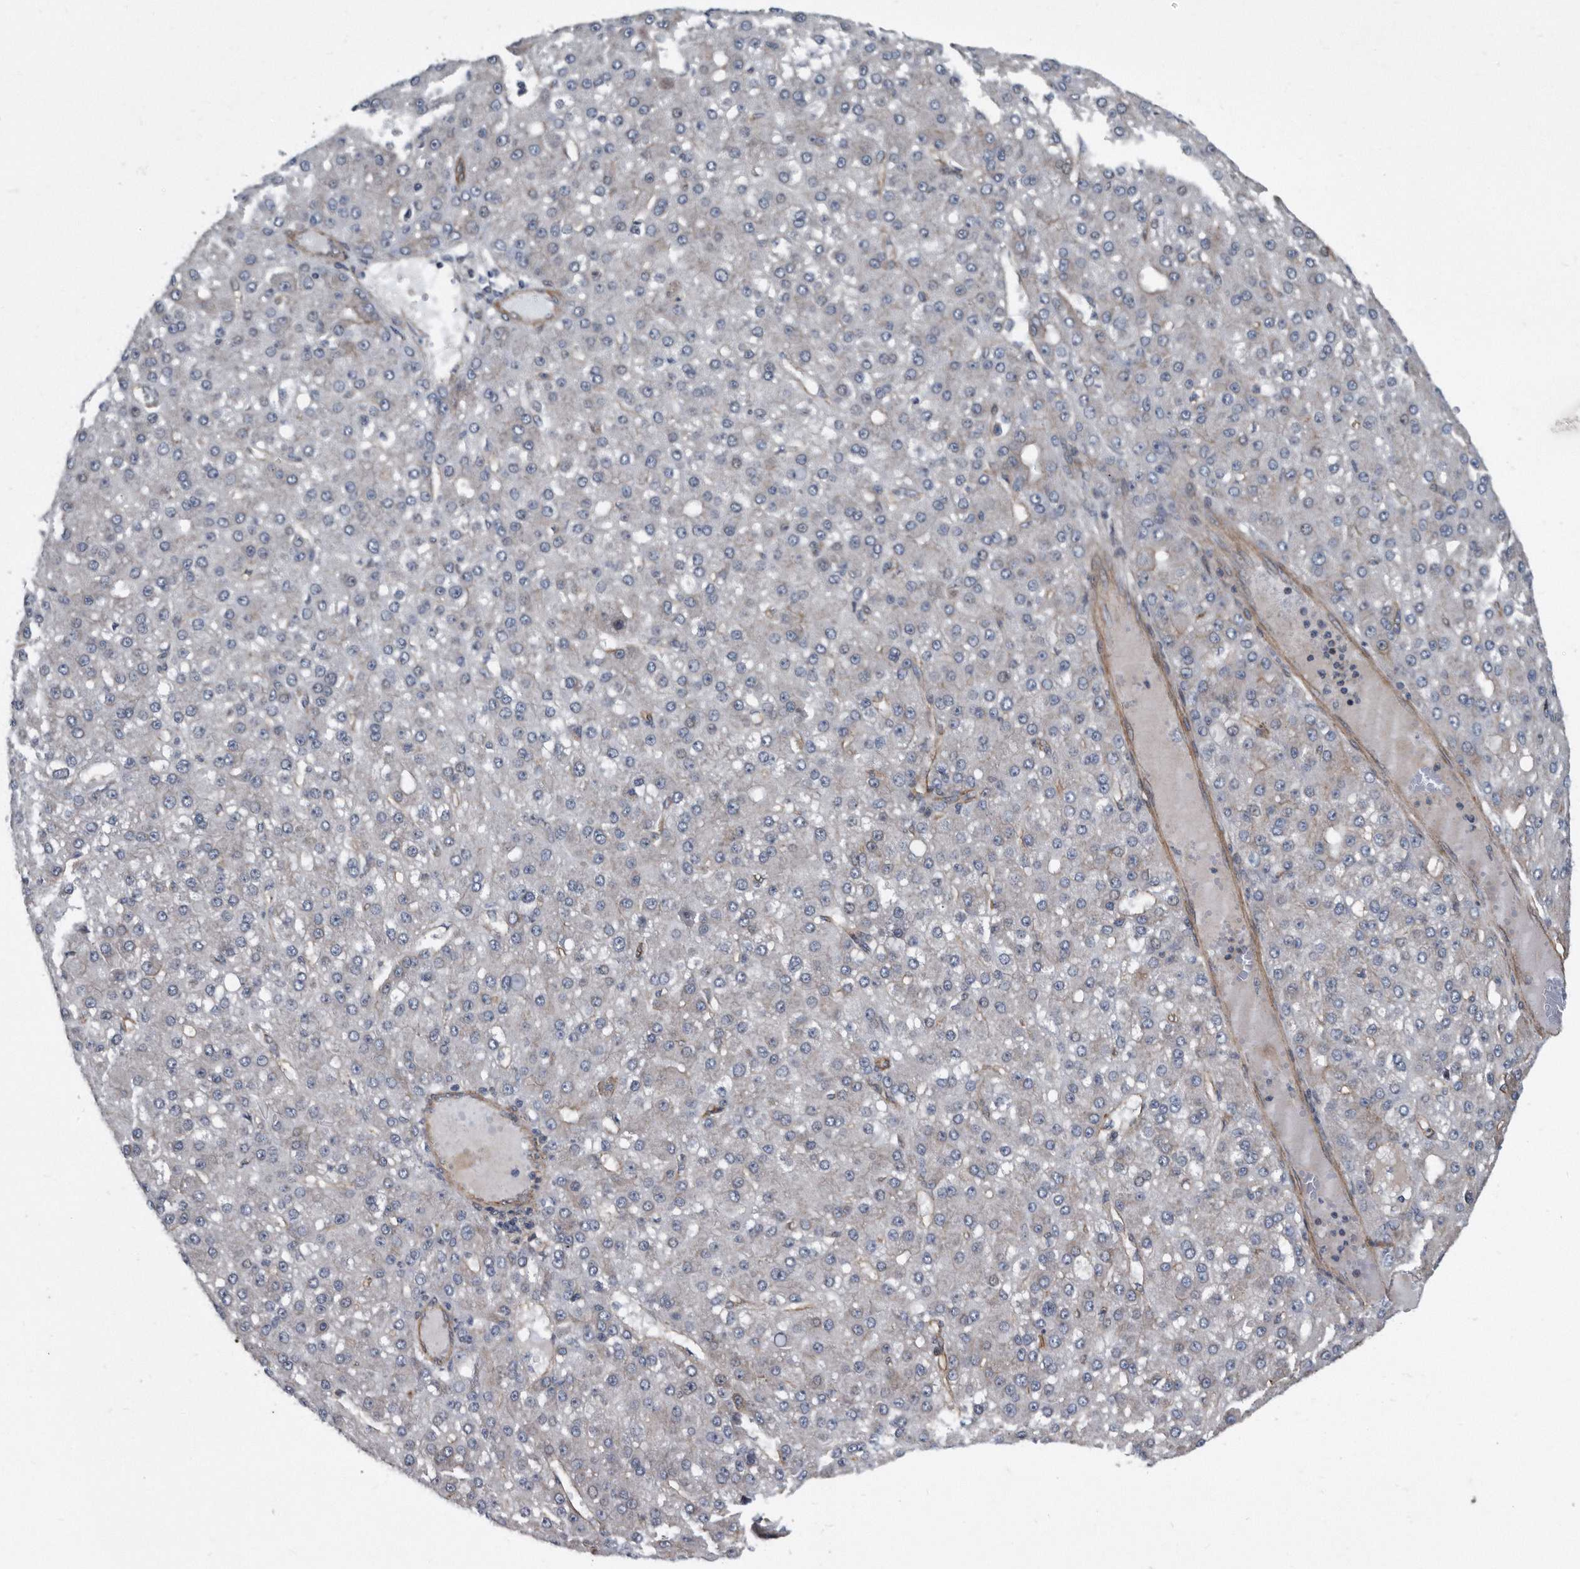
{"staining": {"intensity": "negative", "quantity": "none", "location": "none"}, "tissue": "liver cancer", "cell_type": "Tumor cells", "image_type": "cancer", "snomed": [{"axis": "morphology", "description": "Carcinoma, Hepatocellular, NOS"}, {"axis": "topography", "description": "Liver"}], "caption": "A histopathology image of human liver hepatocellular carcinoma is negative for staining in tumor cells.", "gene": "ARMCX1", "patient": {"sex": "male", "age": 67}}